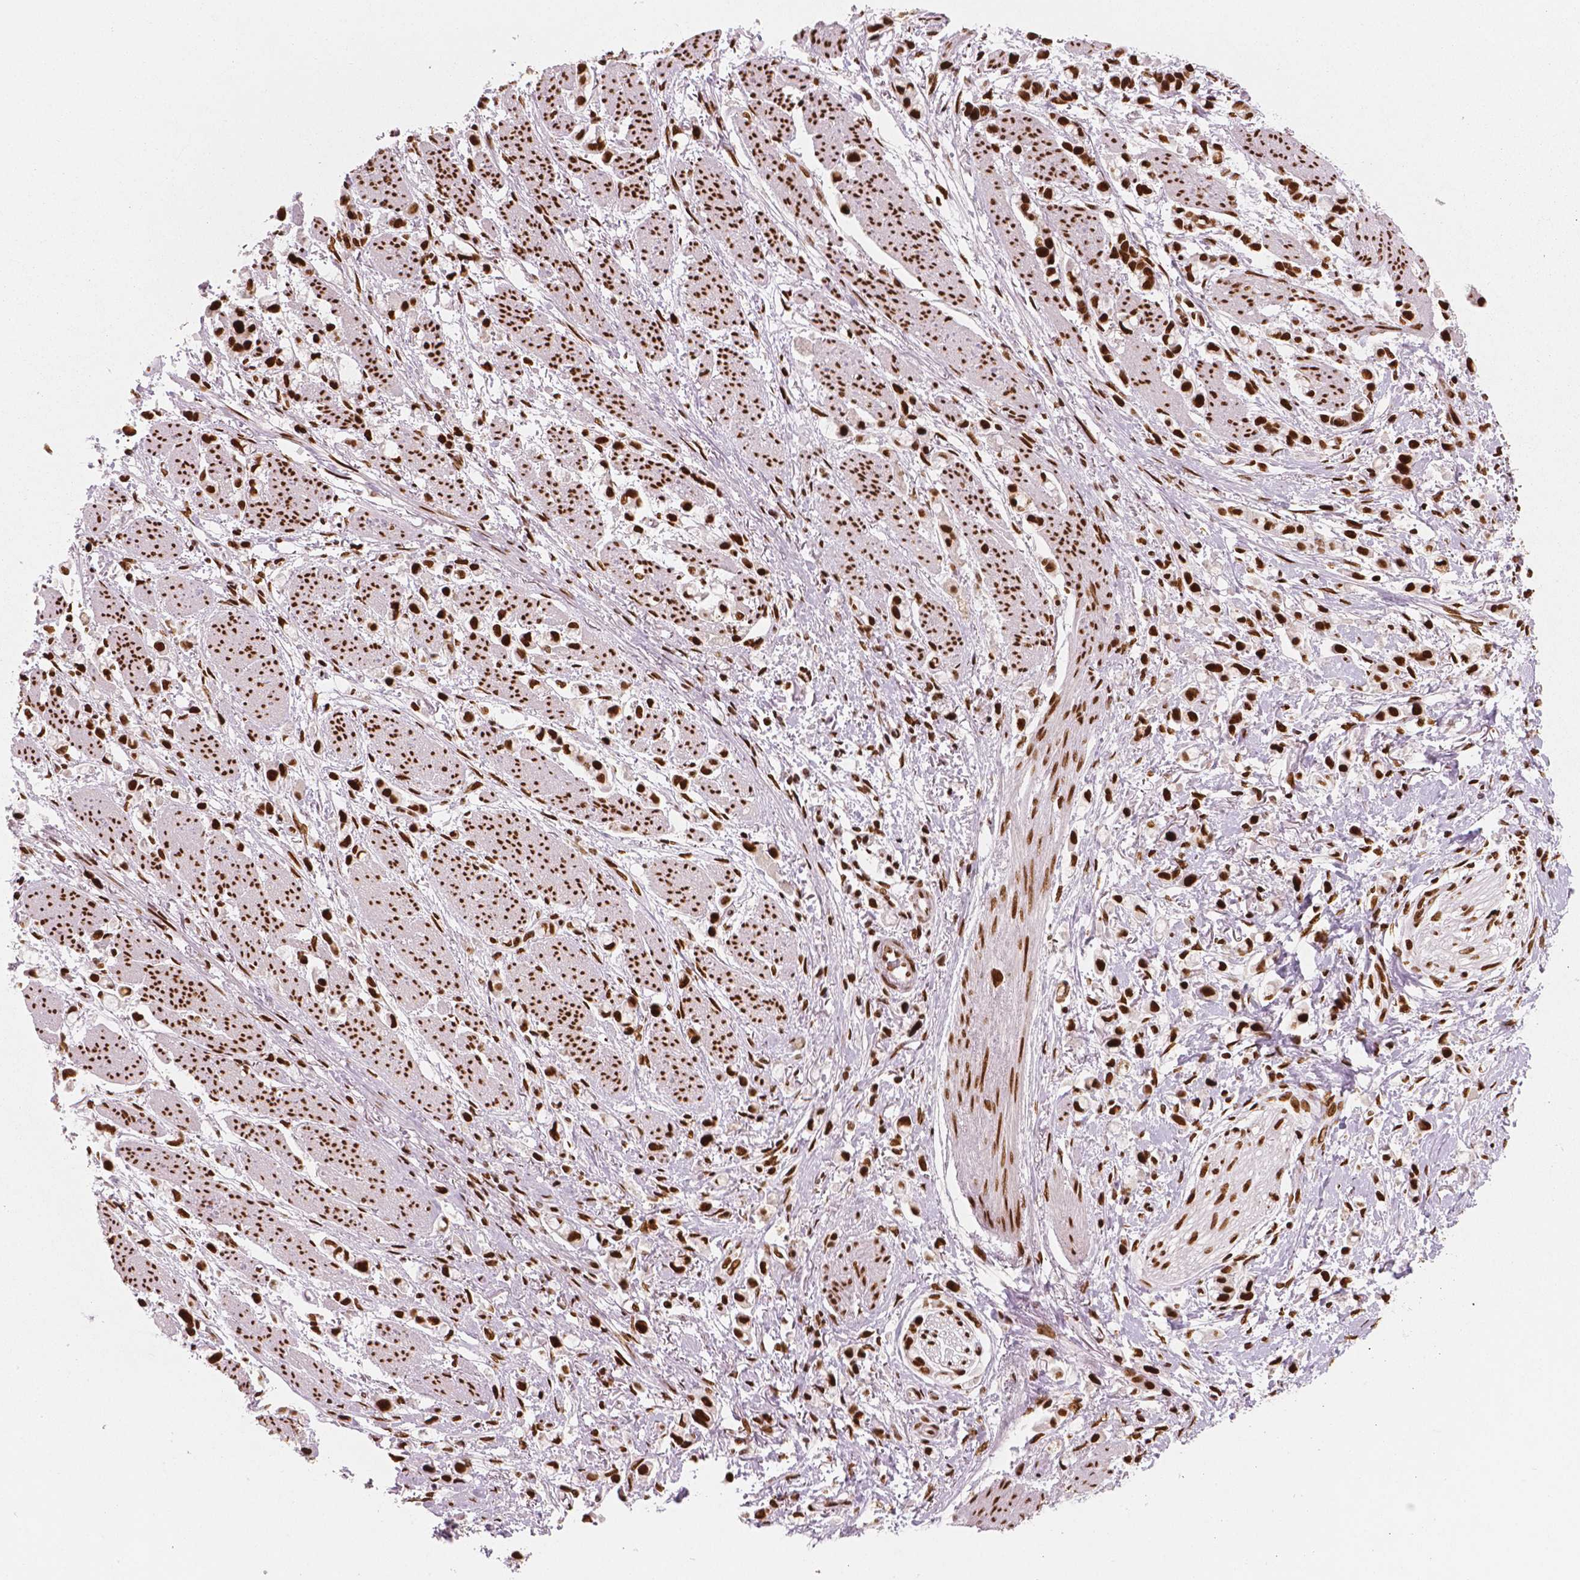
{"staining": {"intensity": "strong", "quantity": ">75%", "location": "nuclear"}, "tissue": "stomach cancer", "cell_type": "Tumor cells", "image_type": "cancer", "snomed": [{"axis": "morphology", "description": "Adenocarcinoma, NOS"}, {"axis": "topography", "description": "Stomach"}], "caption": "Tumor cells reveal strong nuclear positivity in about >75% of cells in stomach adenocarcinoma.", "gene": "BRD4", "patient": {"sex": "female", "age": 81}}